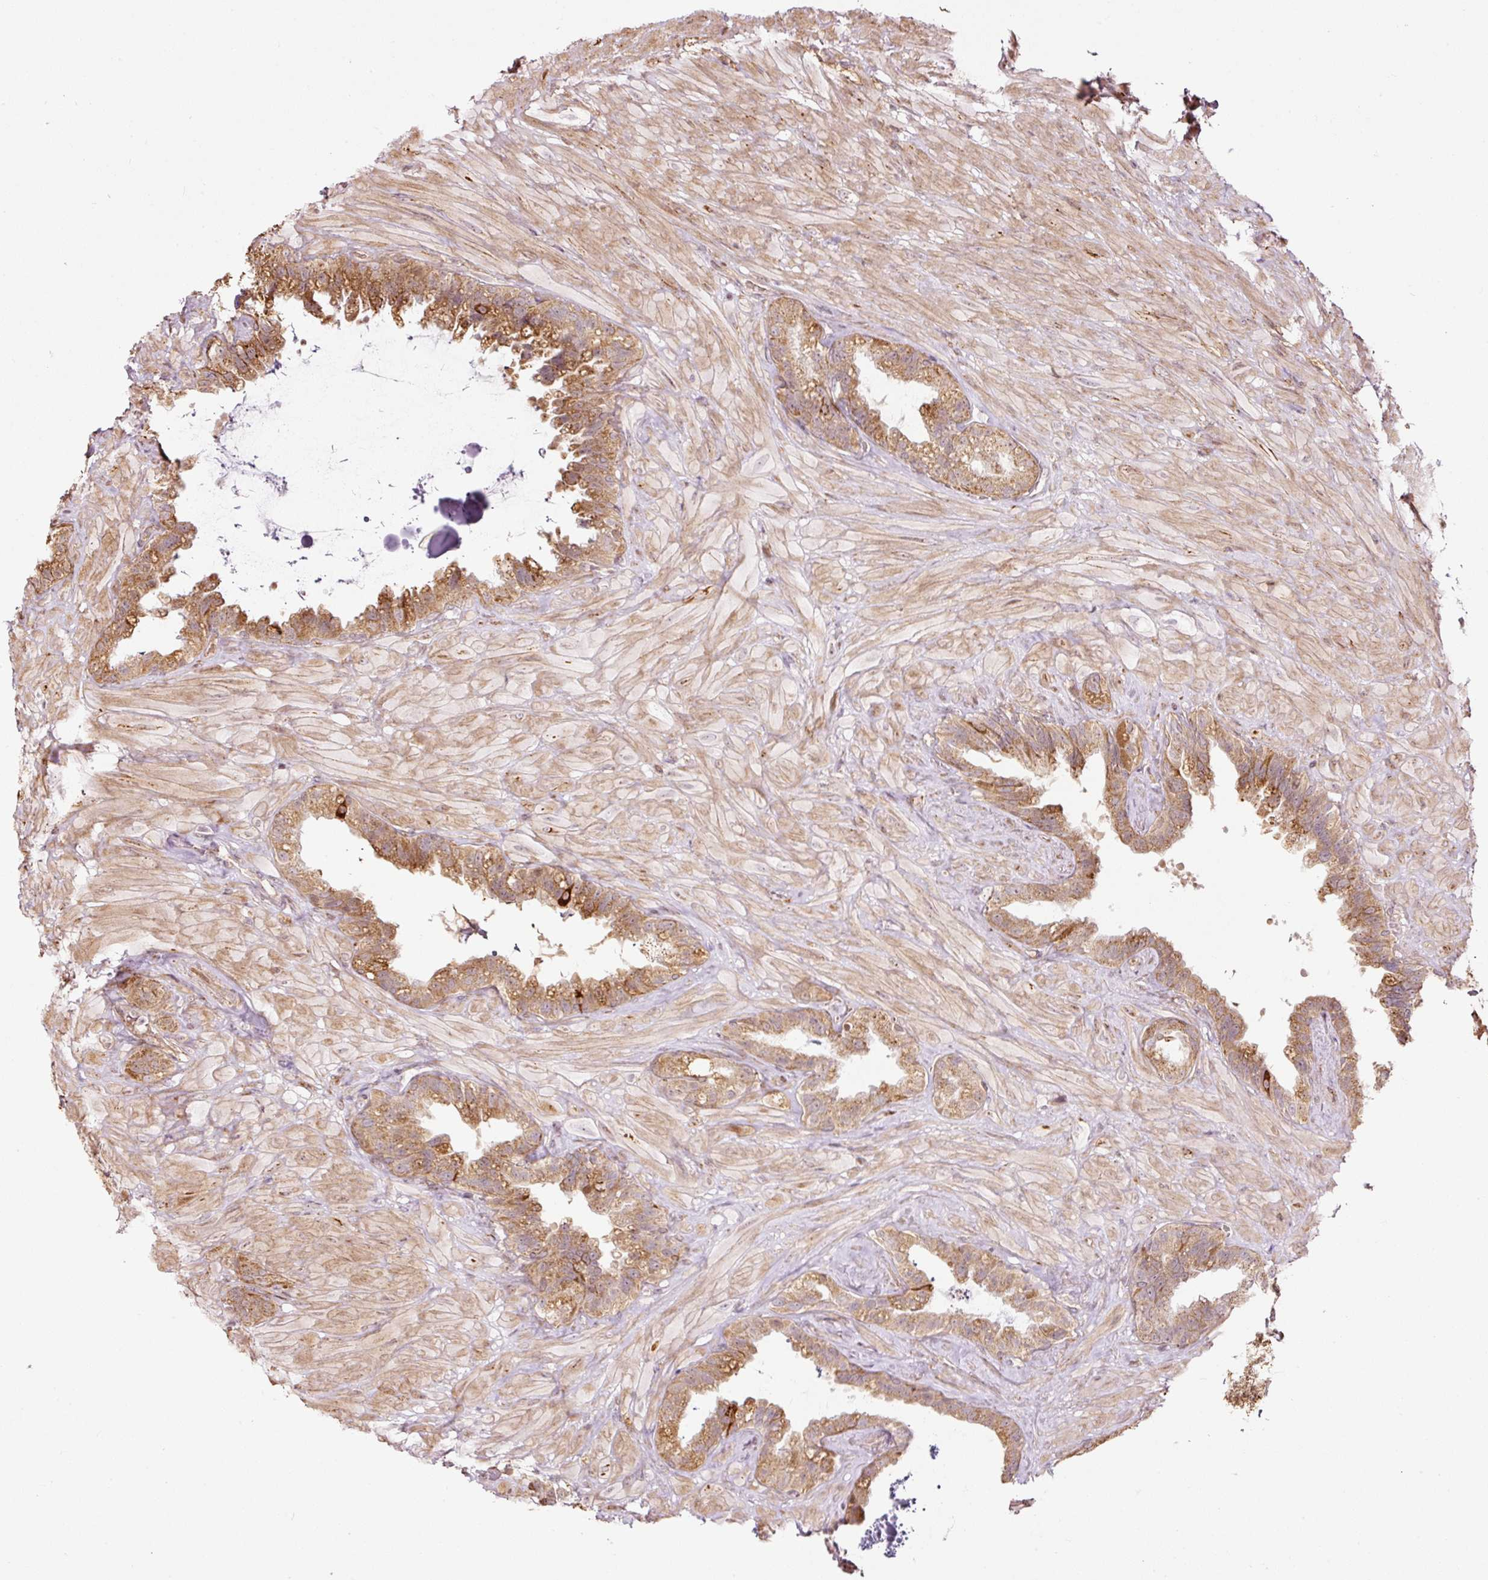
{"staining": {"intensity": "strong", "quantity": ">75%", "location": "cytoplasmic/membranous"}, "tissue": "seminal vesicle", "cell_type": "Glandular cells", "image_type": "normal", "snomed": [{"axis": "morphology", "description": "Normal tissue, NOS"}, {"axis": "topography", "description": "Seminal veicle"}, {"axis": "topography", "description": "Peripheral nerve tissue"}], "caption": "High-power microscopy captured an IHC image of normal seminal vesicle, revealing strong cytoplasmic/membranous positivity in about >75% of glandular cells.", "gene": "ETF1", "patient": {"sex": "male", "age": 76}}